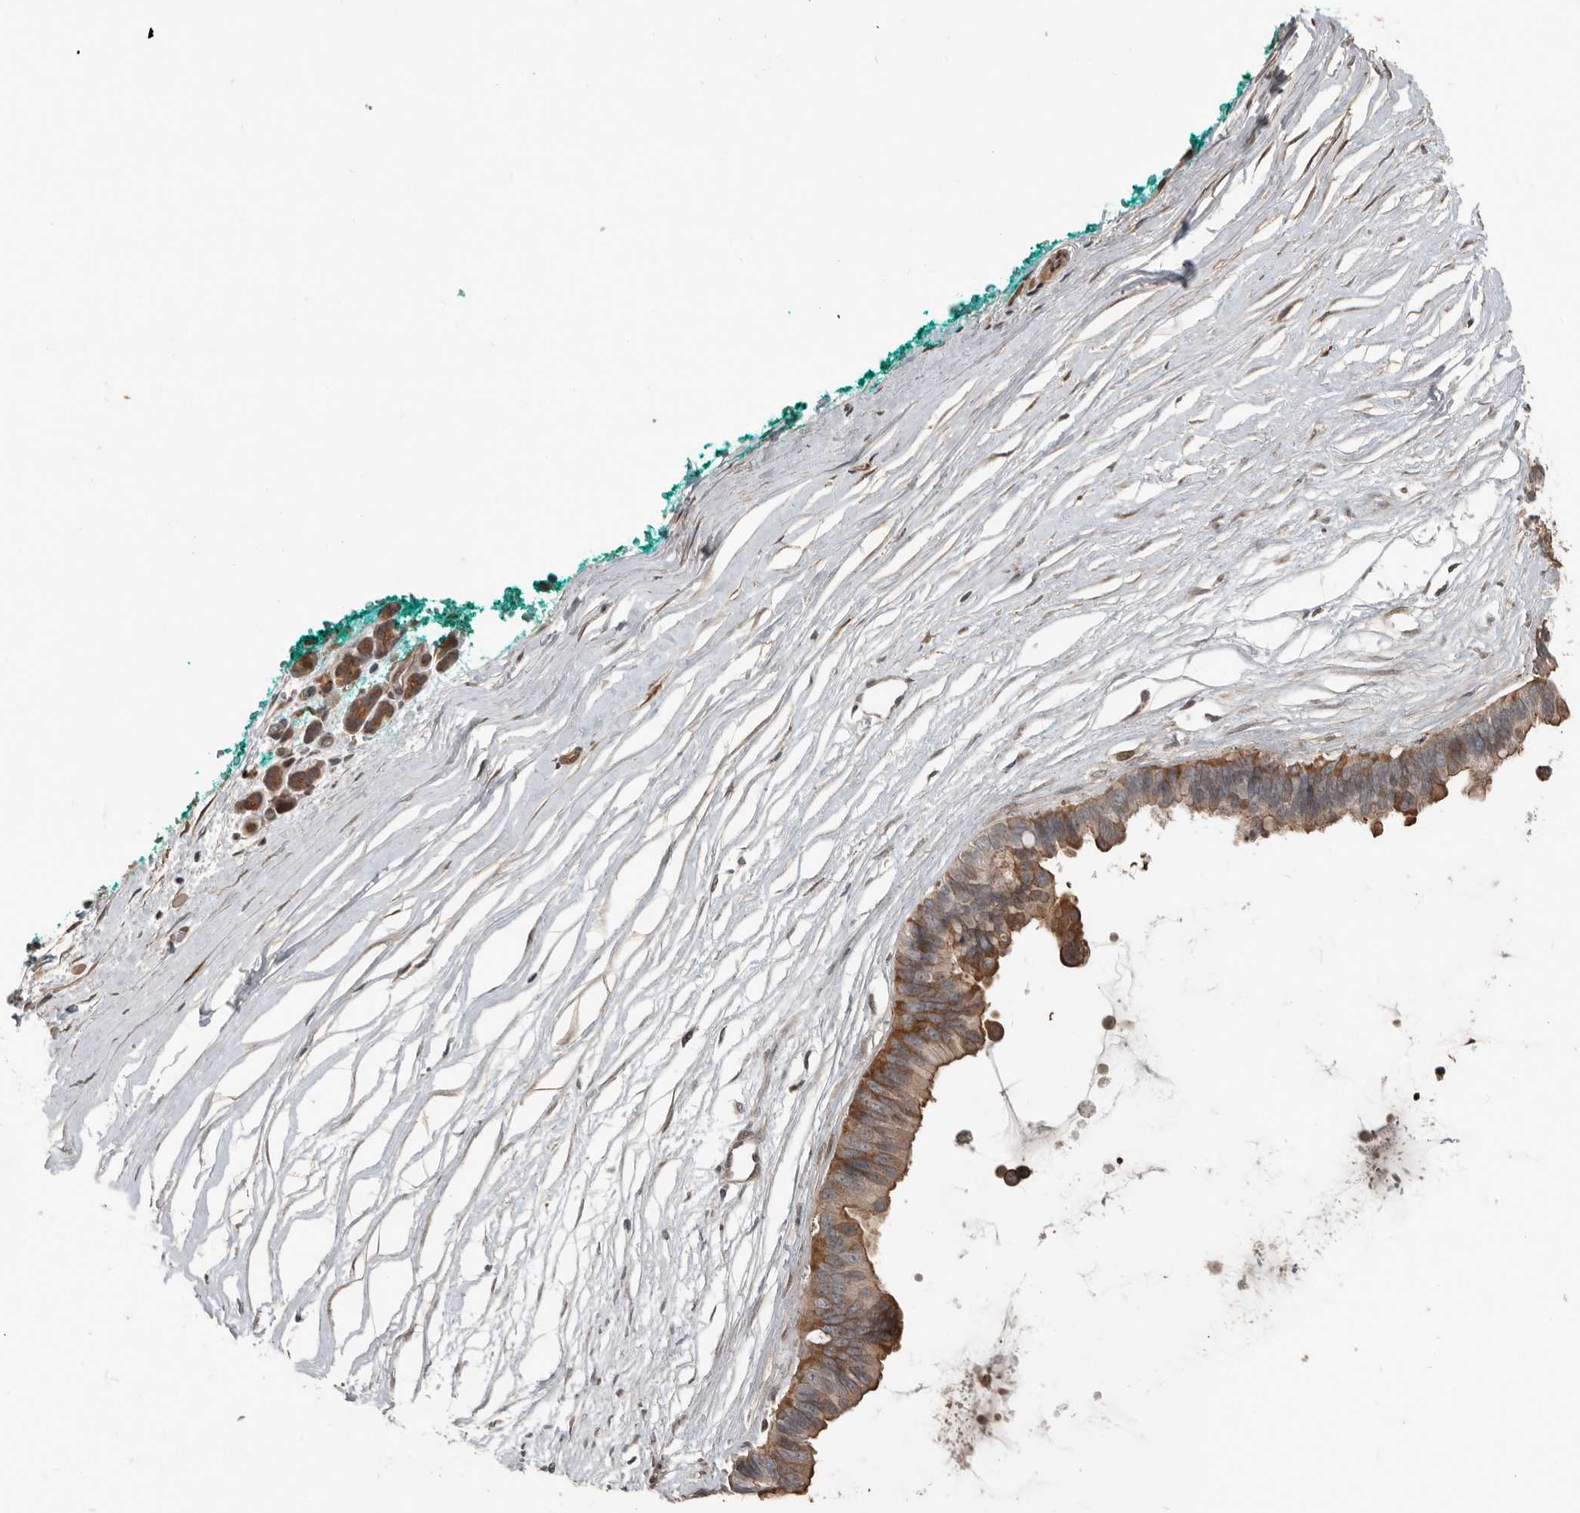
{"staining": {"intensity": "moderate", "quantity": ">75%", "location": "cytoplasmic/membranous,nuclear"}, "tissue": "pancreatic cancer", "cell_type": "Tumor cells", "image_type": "cancer", "snomed": [{"axis": "morphology", "description": "Adenocarcinoma, NOS"}, {"axis": "topography", "description": "Pancreas"}], "caption": "Protein expression analysis of pancreatic cancer reveals moderate cytoplasmic/membranous and nuclear expression in about >75% of tumor cells. (DAB IHC, brown staining for protein, blue staining for nuclei).", "gene": "YOD1", "patient": {"sex": "female", "age": 72}}